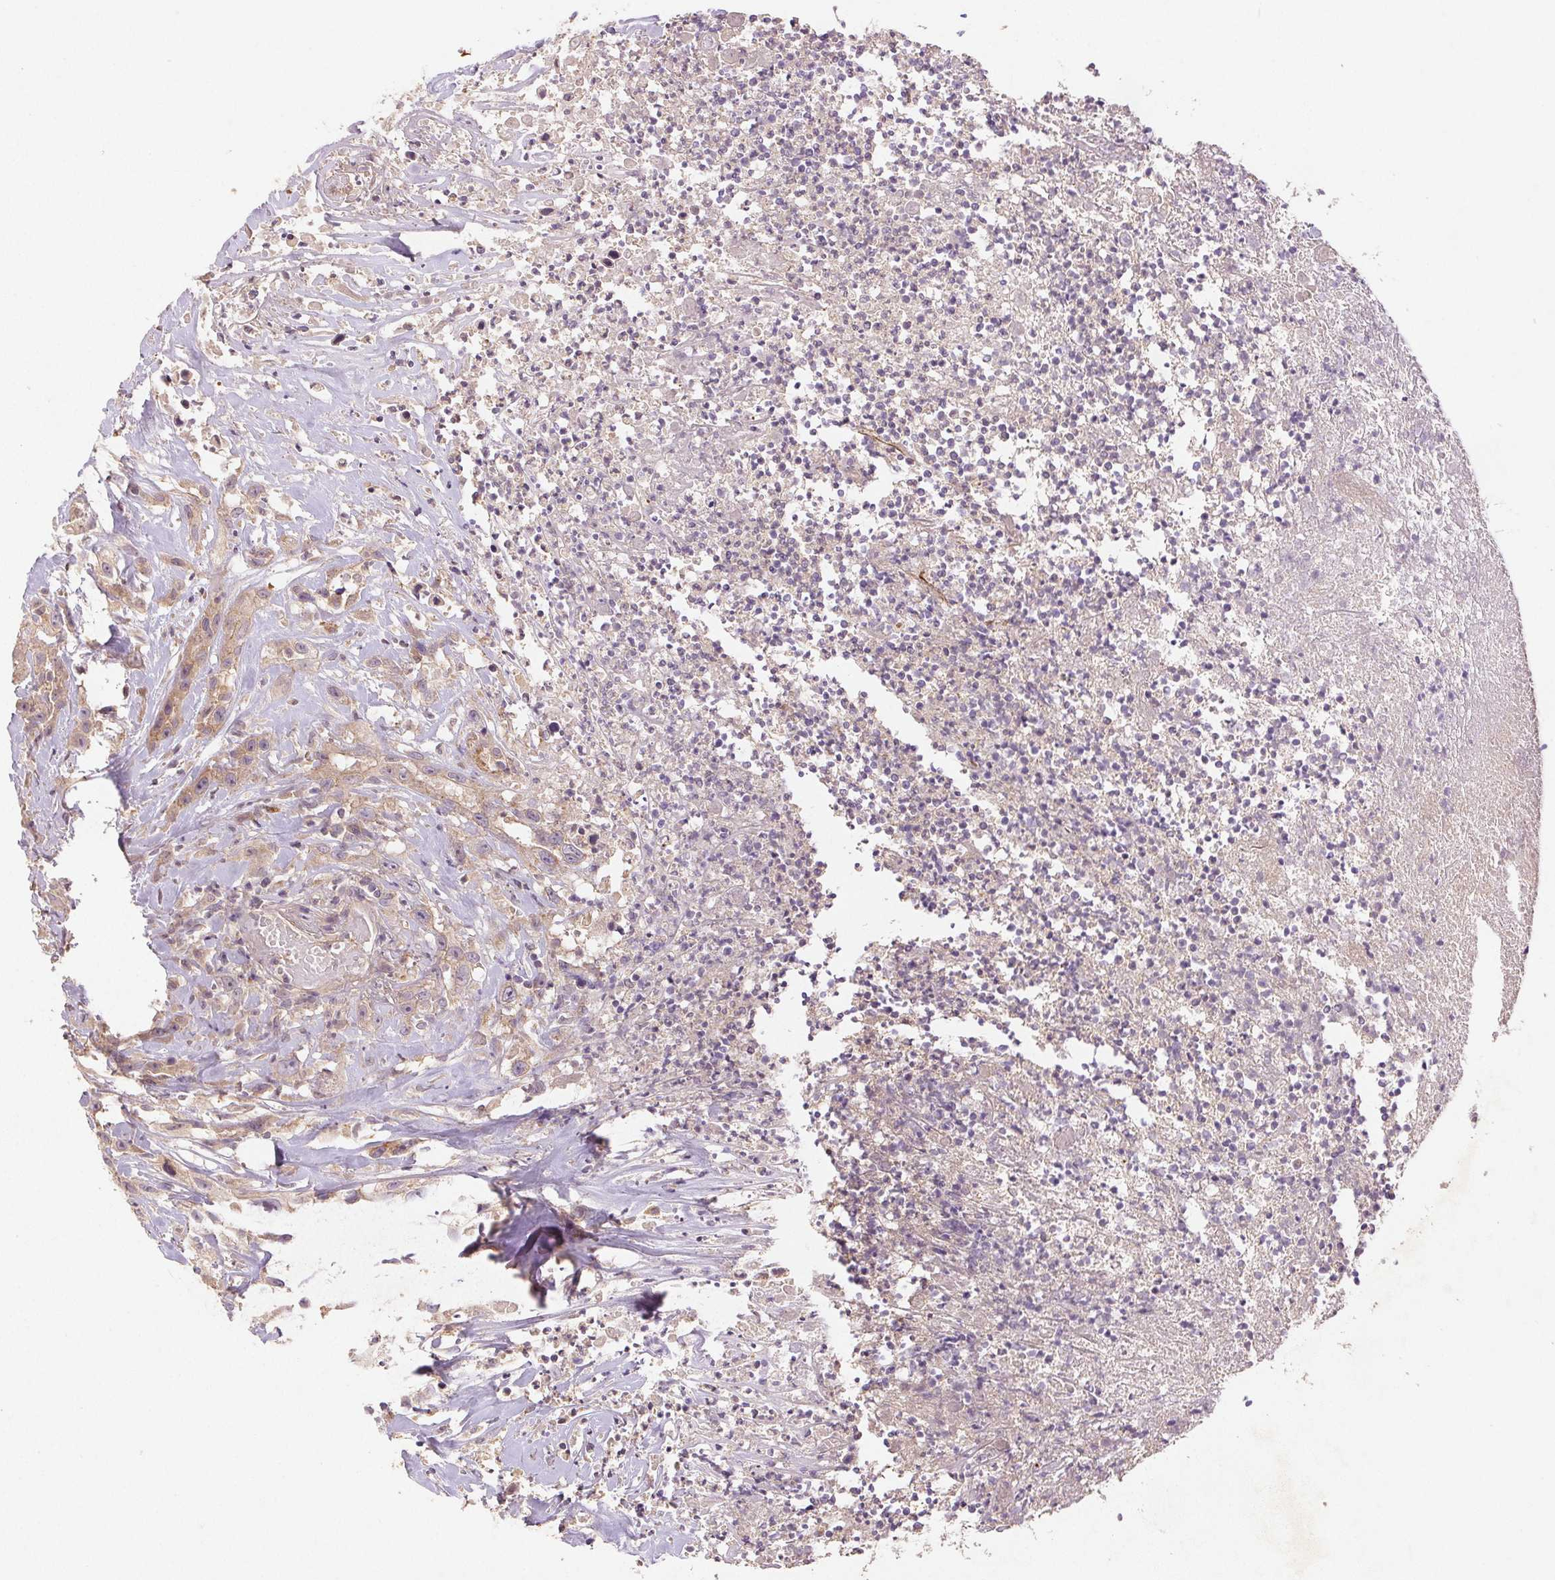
{"staining": {"intensity": "weak", "quantity": "25%-75%", "location": "cytoplasmic/membranous"}, "tissue": "head and neck cancer", "cell_type": "Tumor cells", "image_type": "cancer", "snomed": [{"axis": "morphology", "description": "Squamous cell carcinoma, NOS"}, {"axis": "topography", "description": "Head-Neck"}], "caption": "Protein staining of squamous cell carcinoma (head and neck) tissue demonstrates weak cytoplasmic/membranous expression in about 25%-75% of tumor cells.", "gene": "YIF1B", "patient": {"sex": "male", "age": 57}}